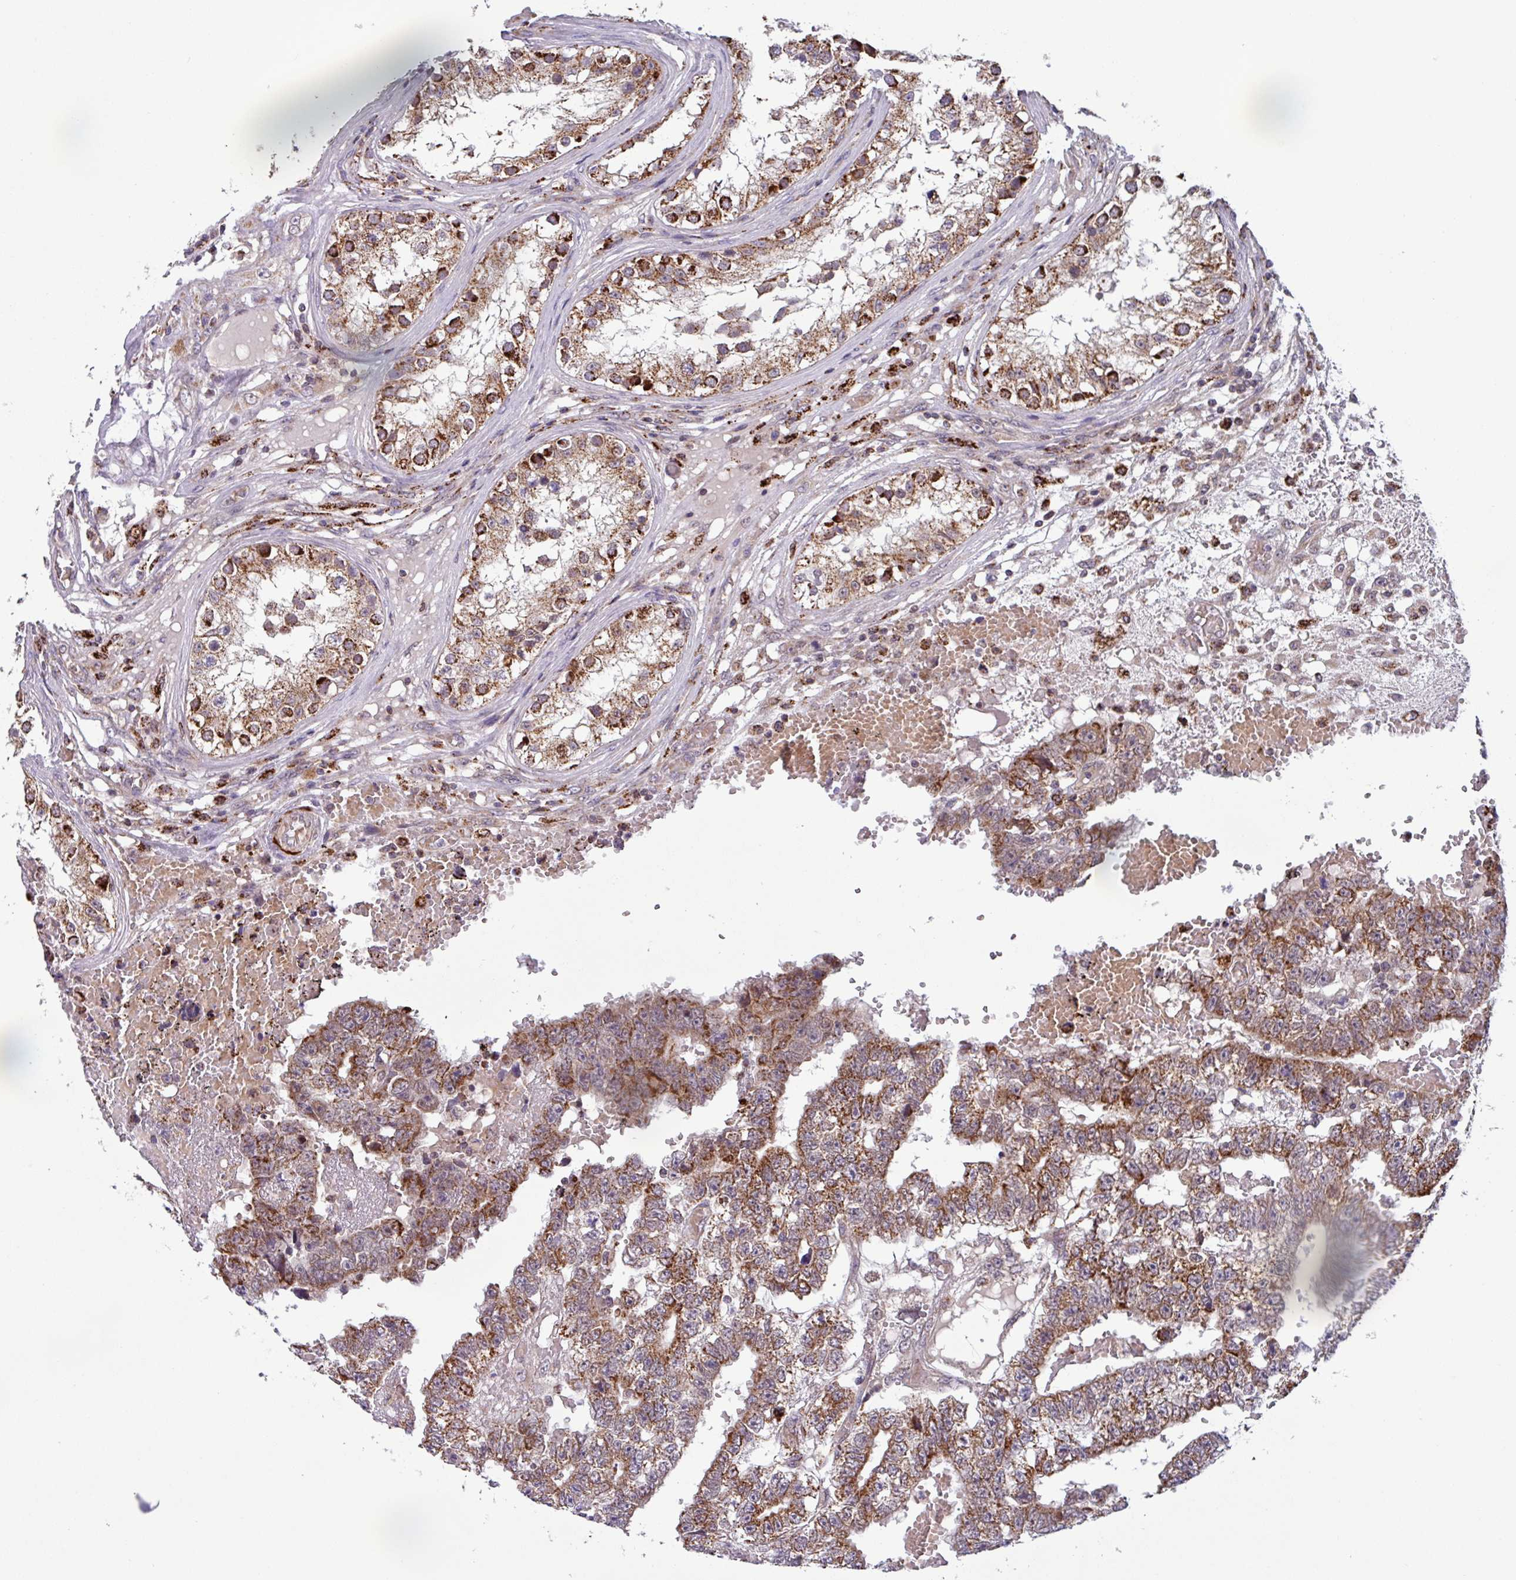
{"staining": {"intensity": "moderate", "quantity": ">75%", "location": "cytoplasmic/membranous"}, "tissue": "testis cancer", "cell_type": "Tumor cells", "image_type": "cancer", "snomed": [{"axis": "morphology", "description": "Carcinoma, Embryonal, NOS"}, {"axis": "topography", "description": "Testis"}], "caption": "Testis embryonal carcinoma stained for a protein reveals moderate cytoplasmic/membranous positivity in tumor cells.", "gene": "AKIRIN1", "patient": {"sex": "male", "age": 25}}